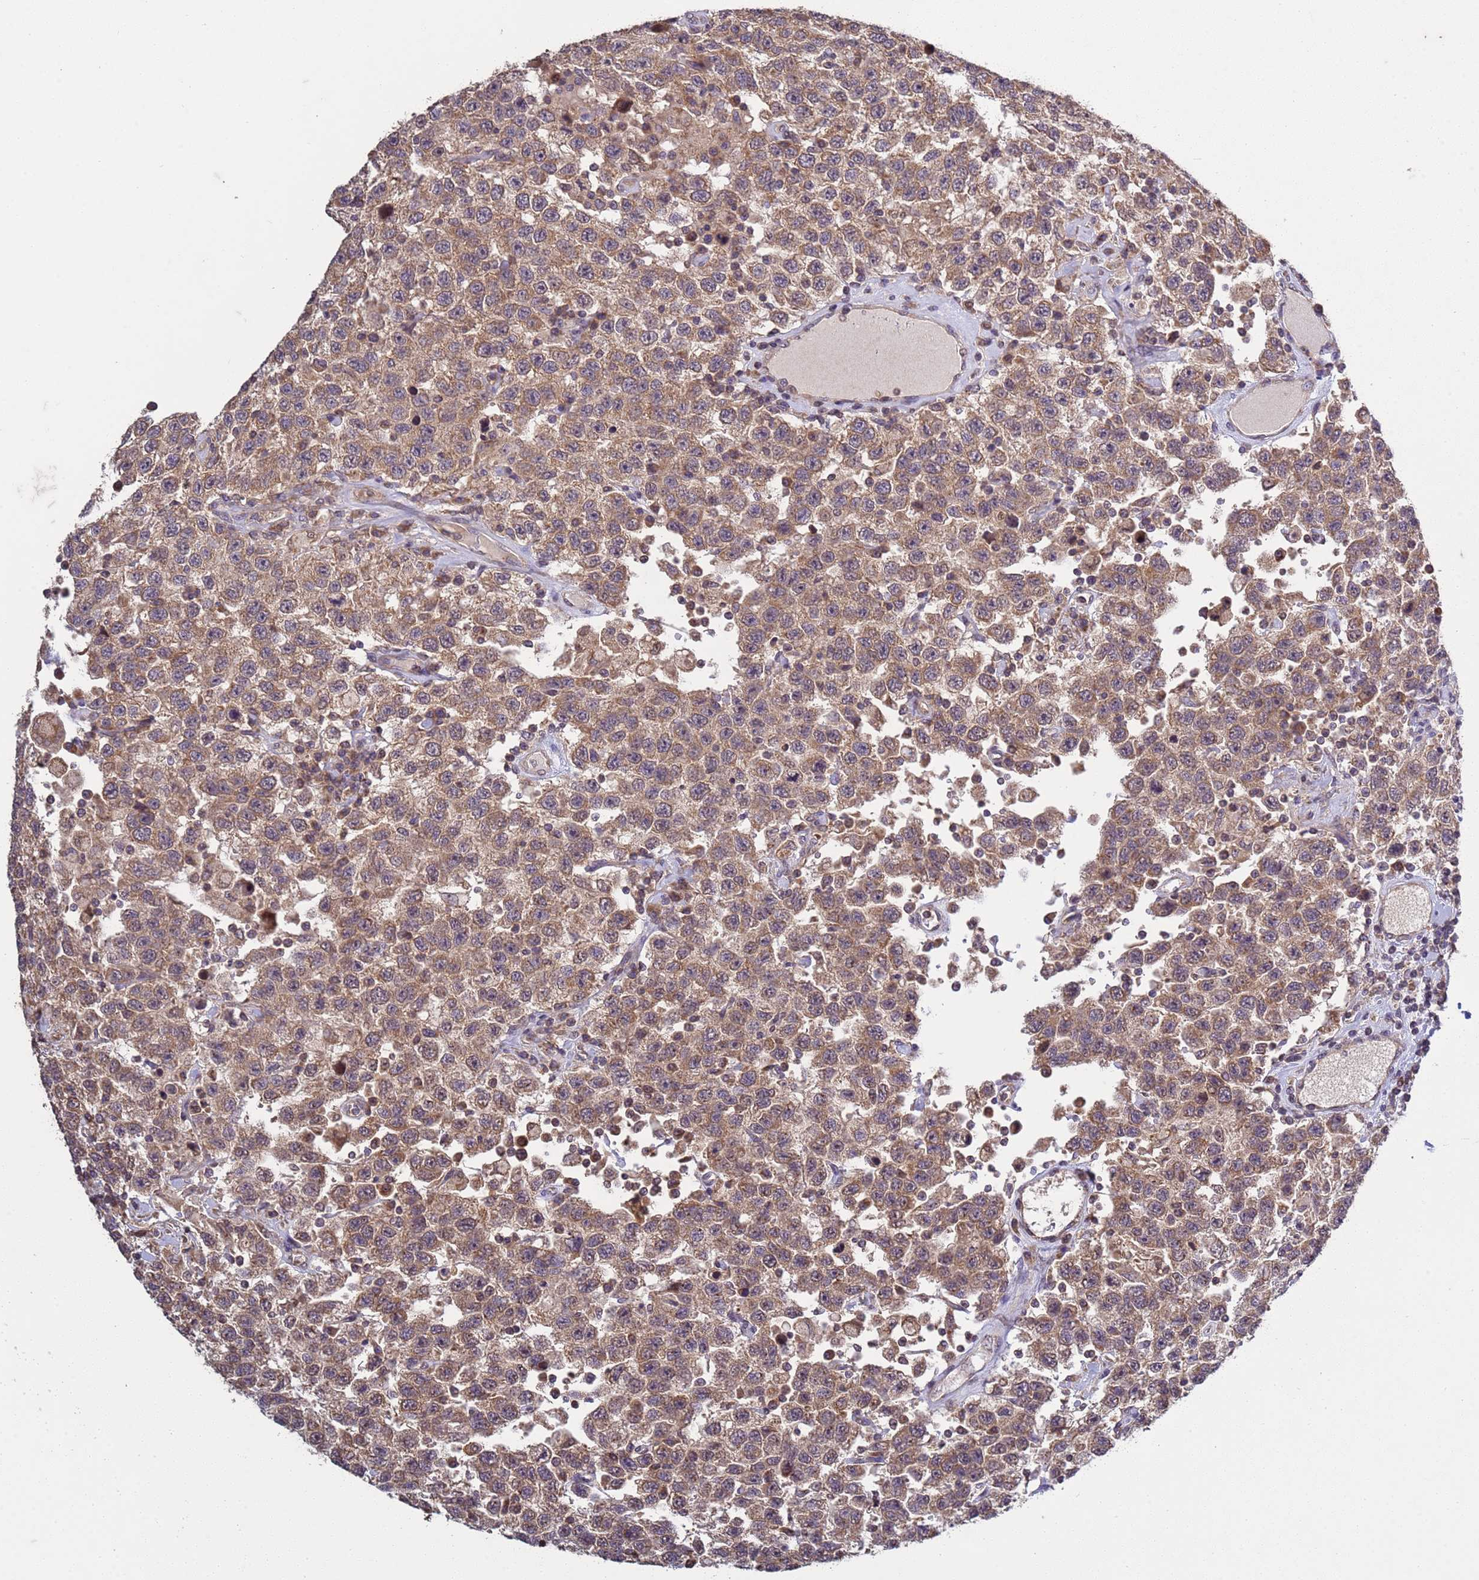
{"staining": {"intensity": "moderate", "quantity": ">75%", "location": "cytoplasmic/membranous"}, "tissue": "testis cancer", "cell_type": "Tumor cells", "image_type": "cancer", "snomed": [{"axis": "morphology", "description": "Seminoma, NOS"}, {"axis": "topography", "description": "Testis"}], "caption": "Immunohistochemistry (IHC) photomicrograph of neoplastic tissue: human testis seminoma stained using IHC shows medium levels of moderate protein expression localized specifically in the cytoplasmic/membranous of tumor cells, appearing as a cytoplasmic/membranous brown color.", "gene": "P2RX7", "patient": {"sex": "male", "age": 41}}